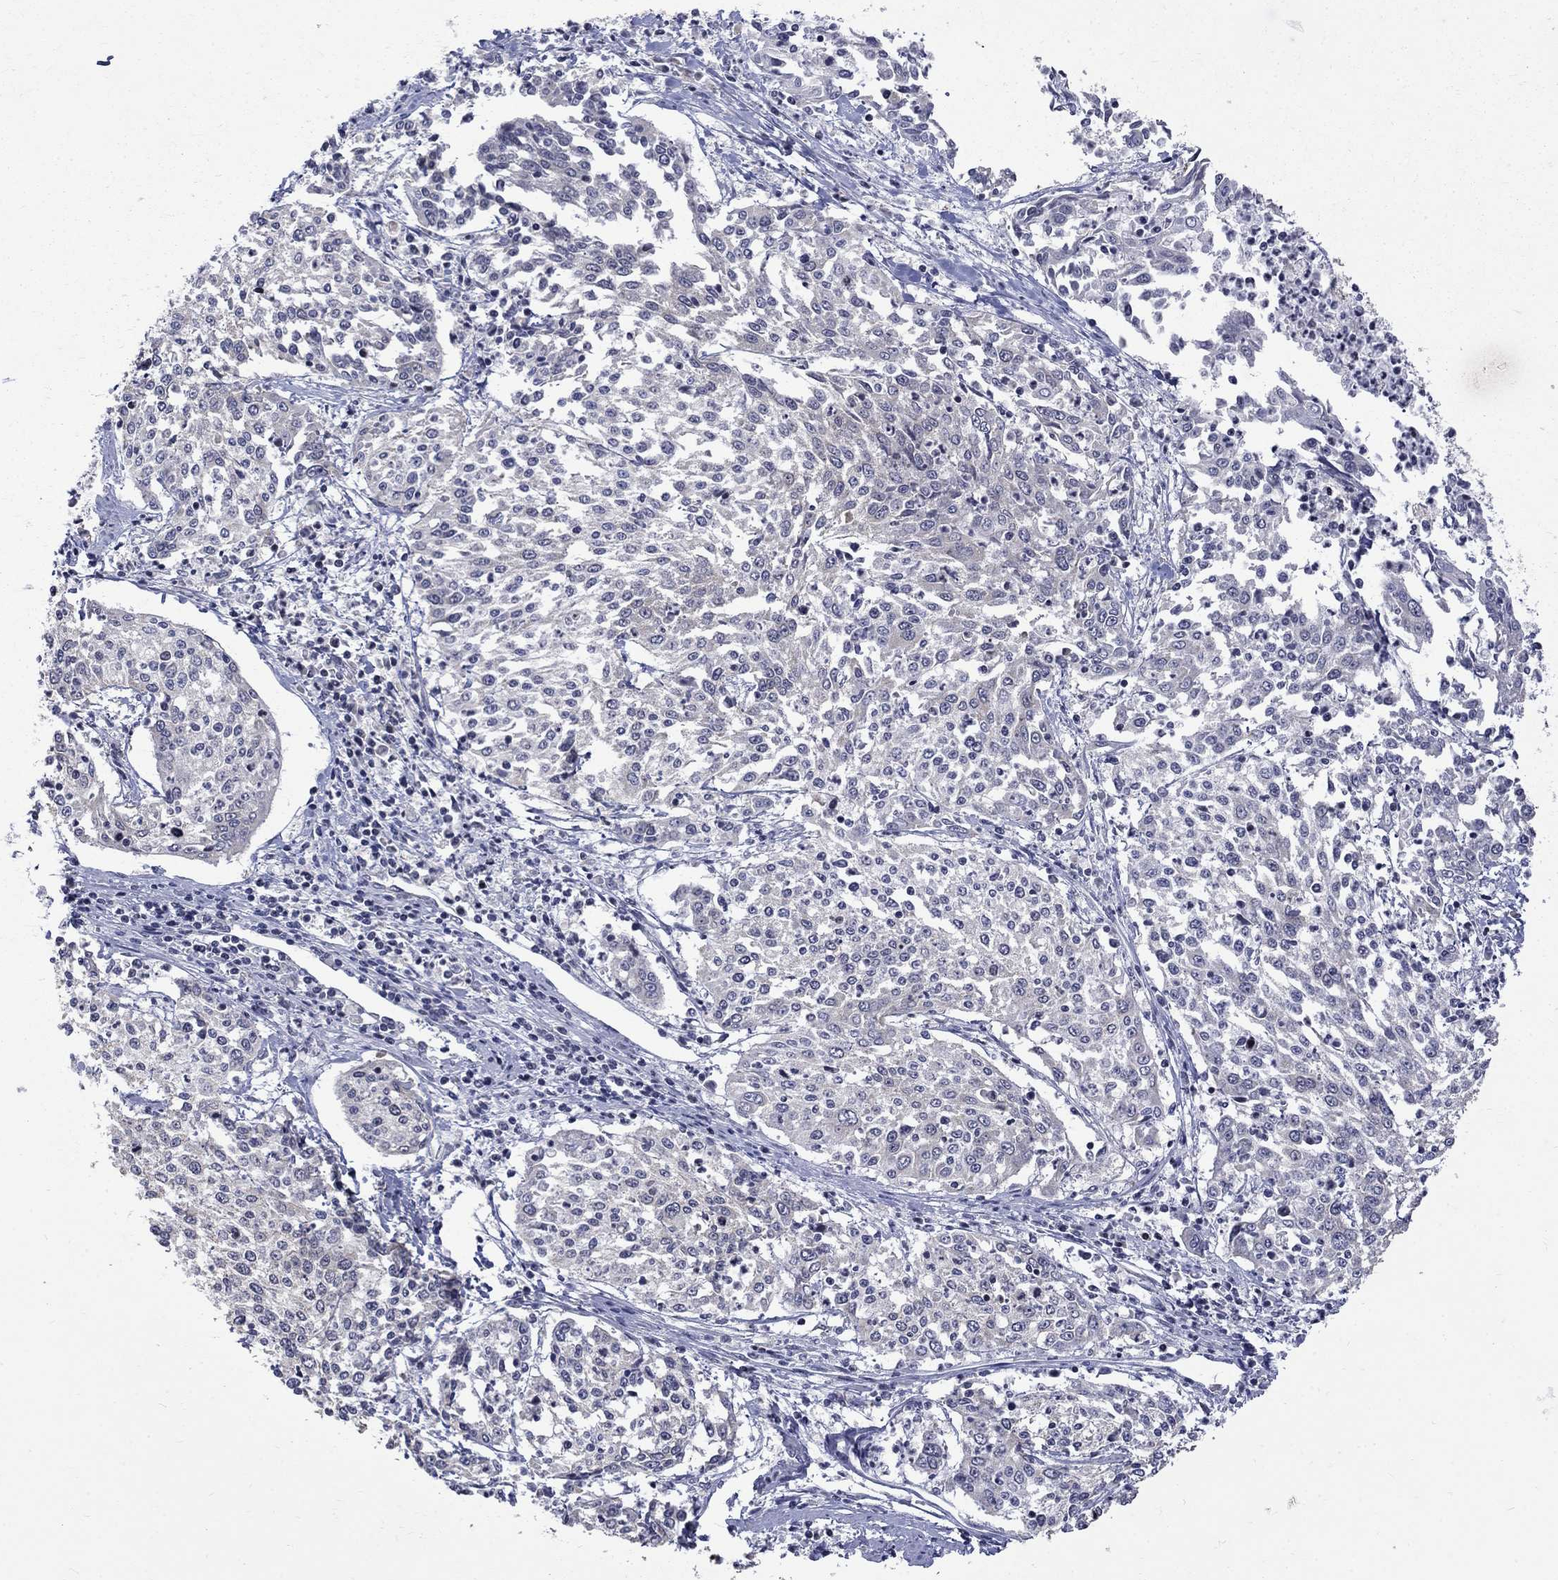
{"staining": {"intensity": "negative", "quantity": "none", "location": "none"}, "tissue": "cervical cancer", "cell_type": "Tumor cells", "image_type": "cancer", "snomed": [{"axis": "morphology", "description": "Squamous cell carcinoma, NOS"}, {"axis": "topography", "description": "Cervix"}], "caption": "This is a micrograph of IHC staining of cervical cancer (squamous cell carcinoma), which shows no staining in tumor cells.", "gene": "SH2B1", "patient": {"sex": "female", "age": 41}}